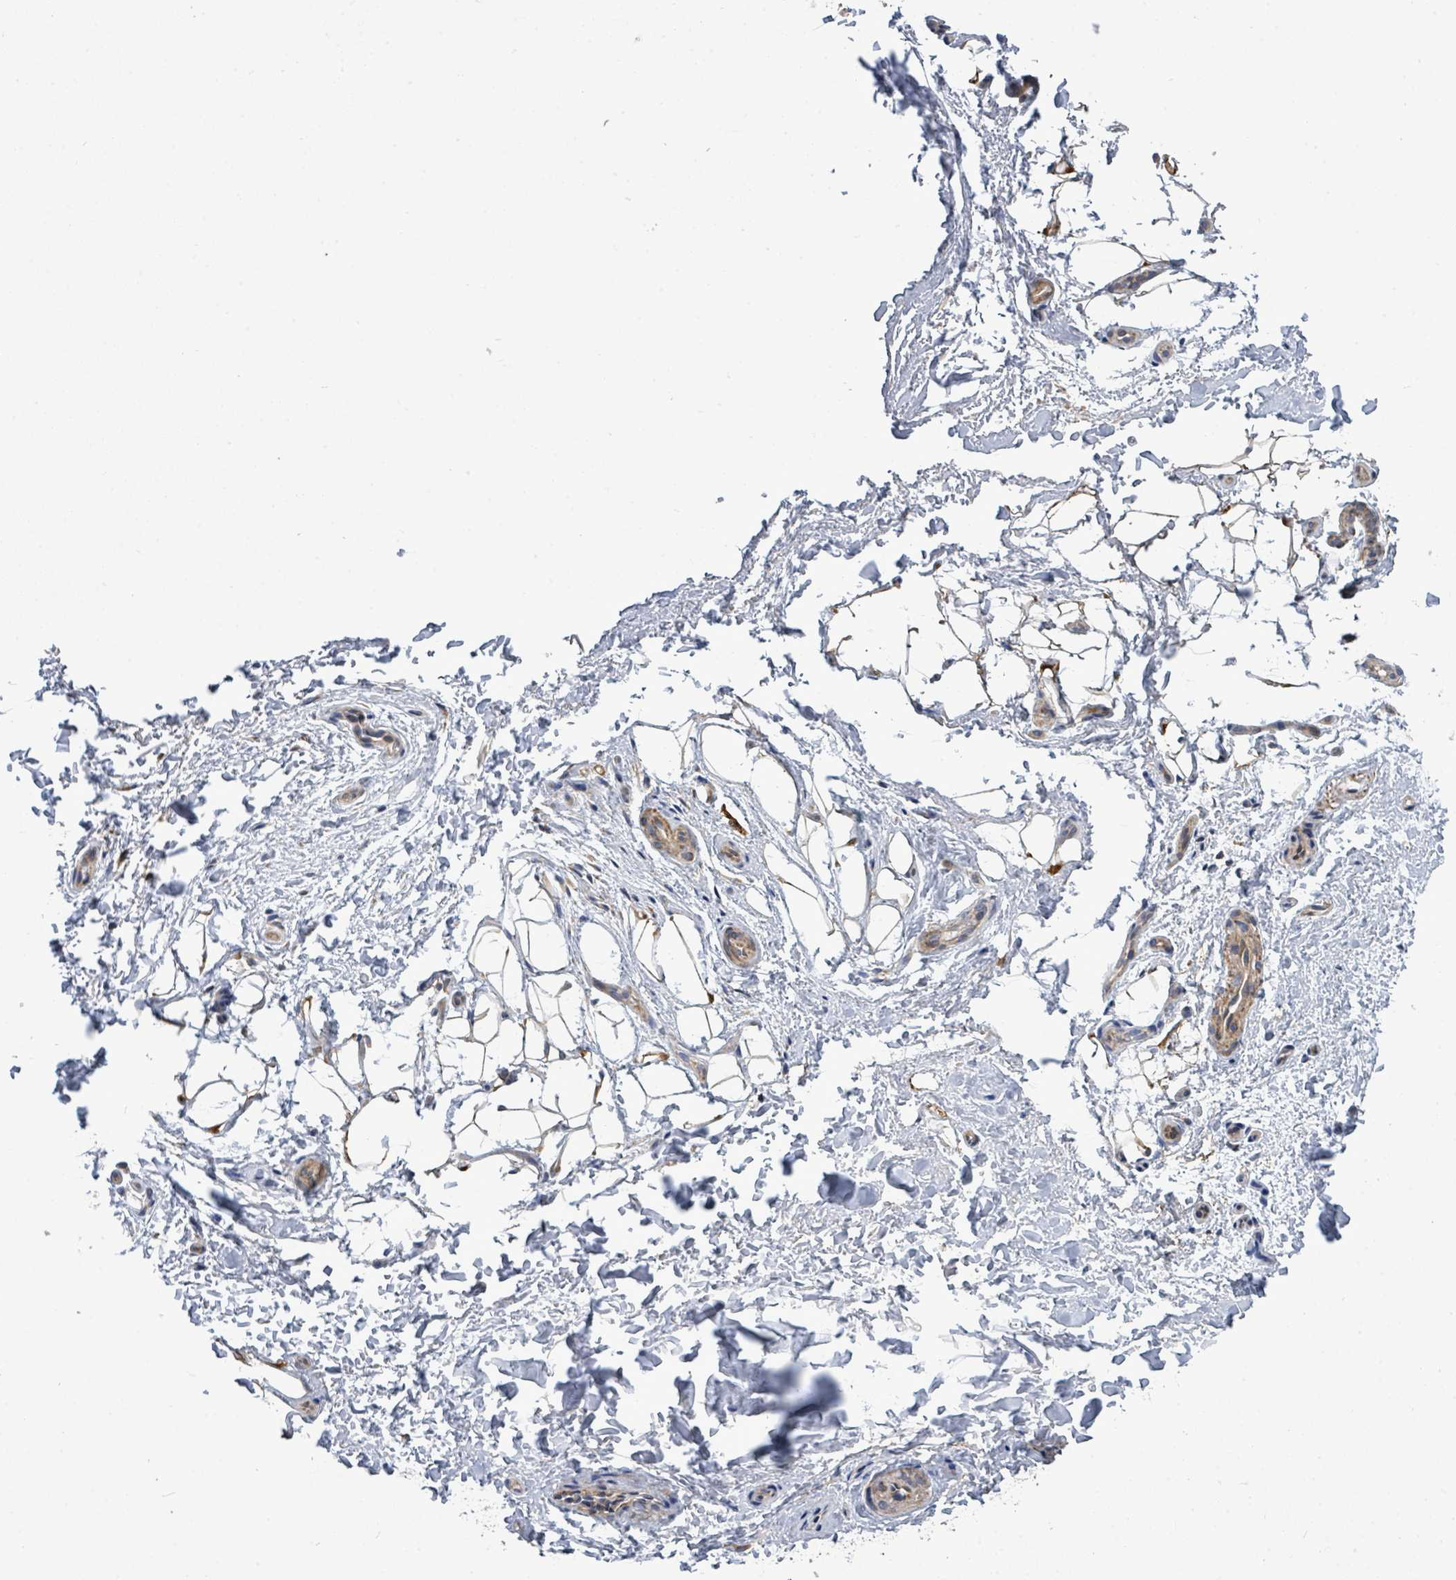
{"staining": {"intensity": "moderate", "quantity": "25%-75%", "location": "cytoplasmic/membranous"}, "tissue": "adipose tissue", "cell_type": "Adipocytes", "image_type": "normal", "snomed": [{"axis": "morphology", "description": "Normal tissue, NOS"}, {"axis": "topography", "description": "Peripheral nerve tissue"}], "caption": "Immunohistochemical staining of benign human adipose tissue demonstrates medium levels of moderate cytoplasmic/membranous expression in approximately 25%-75% of adipocytes. (DAB IHC with brightfield microscopy, high magnification).", "gene": "SAR1A", "patient": {"sex": "female", "age": 61}}